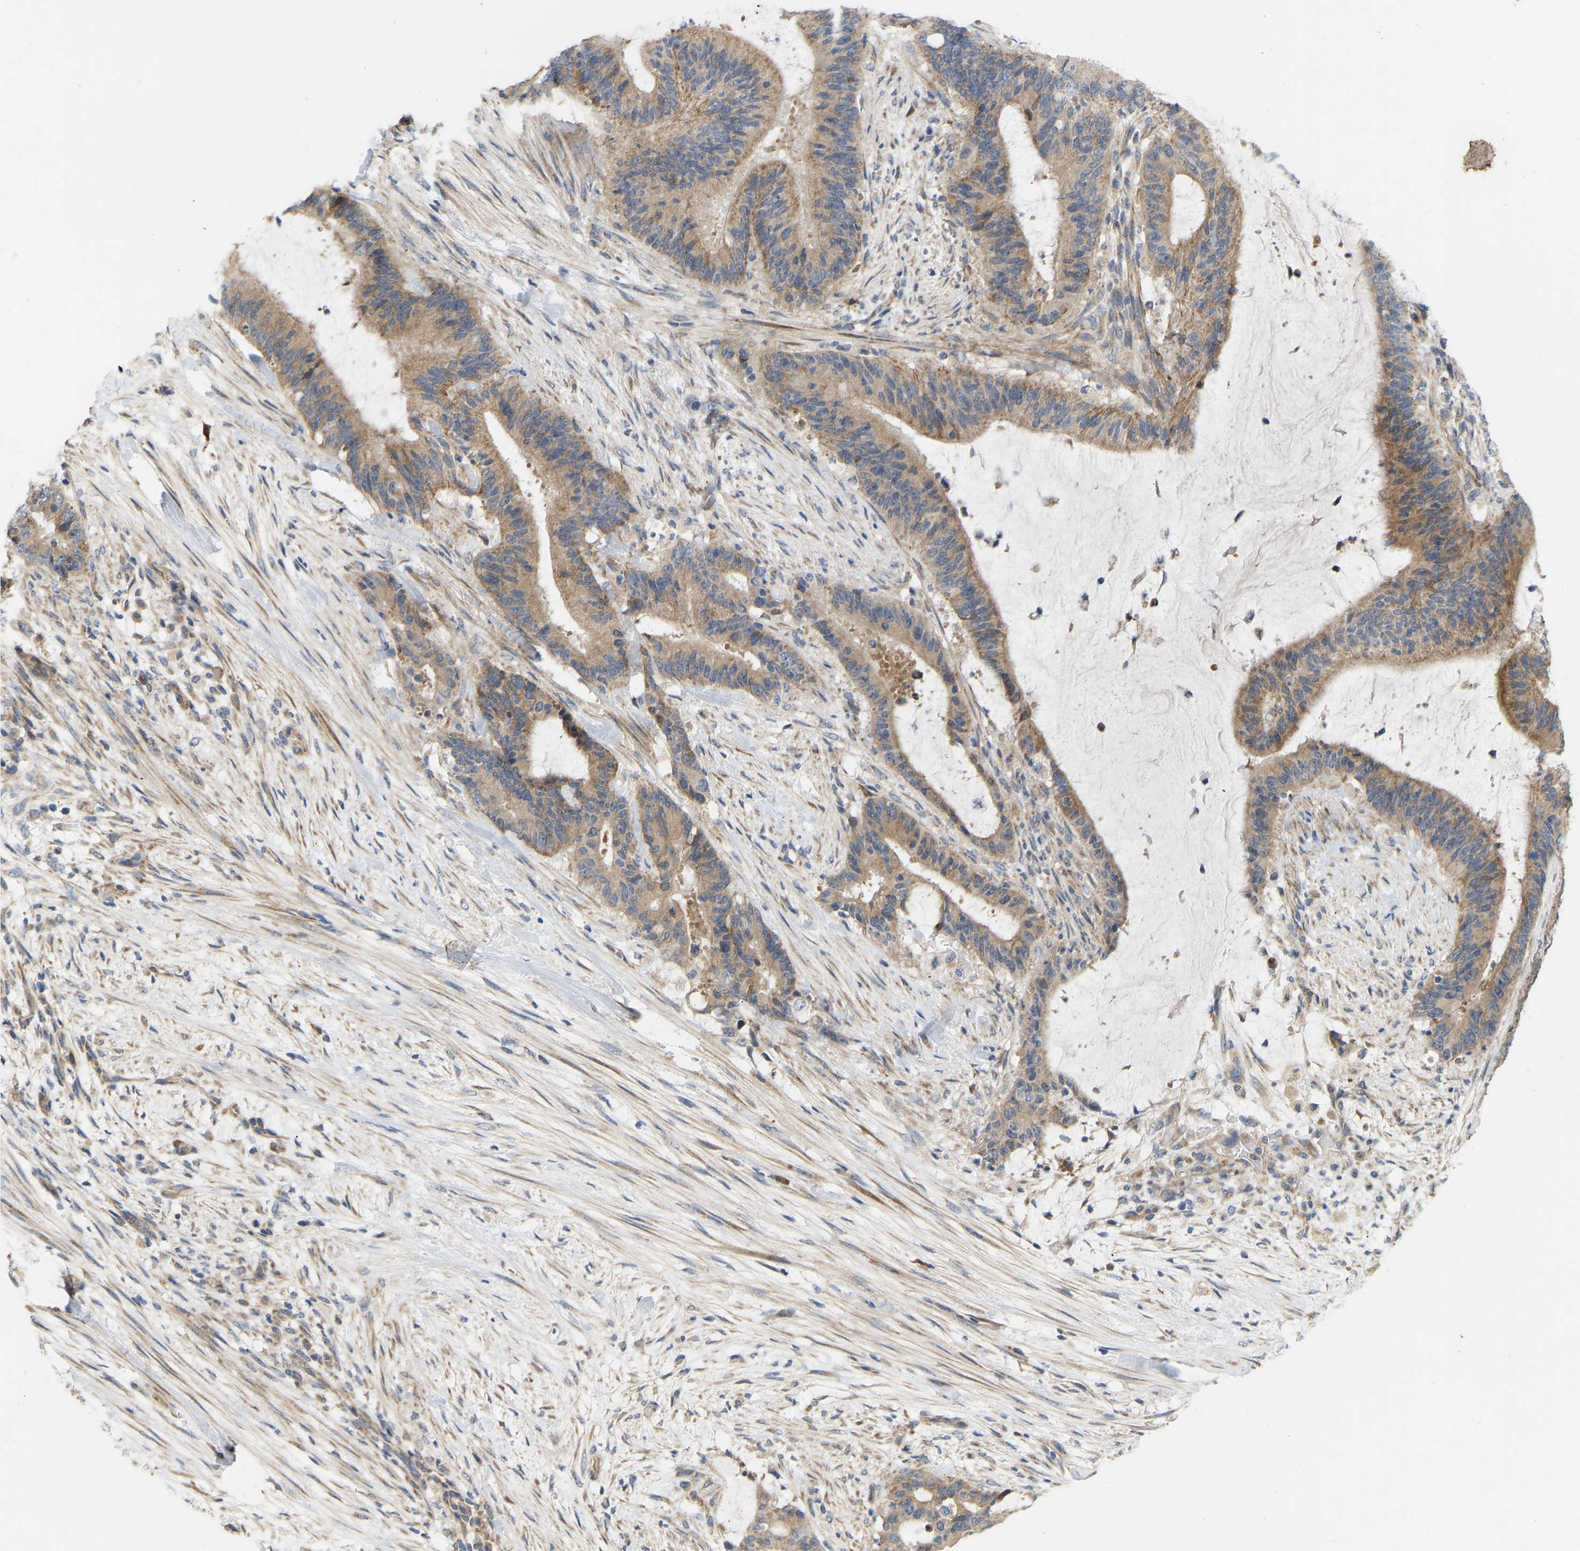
{"staining": {"intensity": "moderate", "quantity": ">75%", "location": "cytoplasmic/membranous"}, "tissue": "liver cancer", "cell_type": "Tumor cells", "image_type": "cancer", "snomed": [{"axis": "morphology", "description": "Normal tissue, NOS"}, {"axis": "morphology", "description": "Cholangiocarcinoma"}, {"axis": "topography", "description": "Liver"}, {"axis": "topography", "description": "Peripheral nerve tissue"}], "caption": "Immunohistochemistry (IHC) (DAB) staining of human liver cancer exhibits moderate cytoplasmic/membranous protein positivity in approximately >75% of tumor cells. The protein is stained brown, and the nuclei are stained in blue (DAB (3,3'-diaminobenzidine) IHC with brightfield microscopy, high magnification).", "gene": "HACD2", "patient": {"sex": "female", "age": 73}}